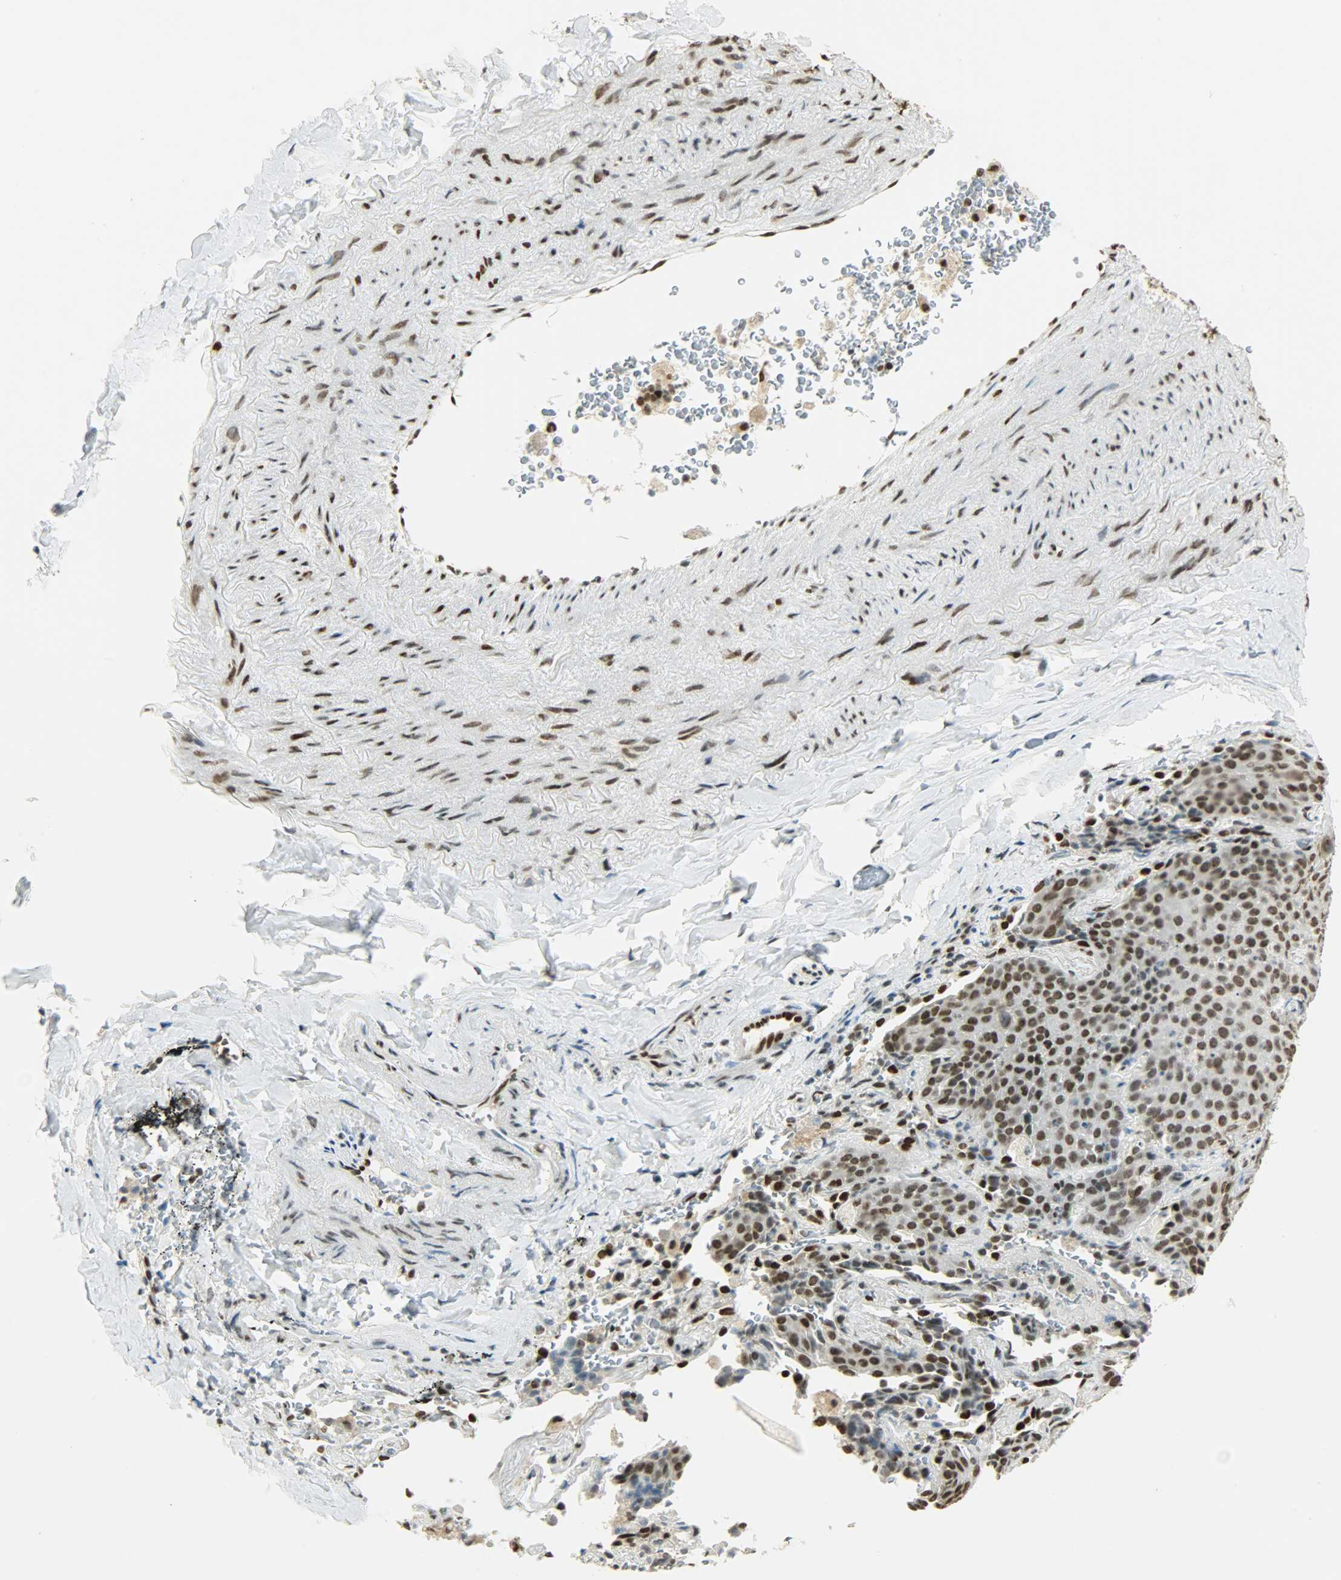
{"staining": {"intensity": "strong", "quantity": ">75%", "location": "nuclear"}, "tissue": "lung cancer", "cell_type": "Tumor cells", "image_type": "cancer", "snomed": [{"axis": "morphology", "description": "Squamous cell carcinoma, NOS"}, {"axis": "topography", "description": "Lung"}], "caption": "Strong nuclear positivity for a protein is seen in about >75% of tumor cells of squamous cell carcinoma (lung) using immunohistochemistry.", "gene": "MYEF2", "patient": {"sex": "male", "age": 54}}